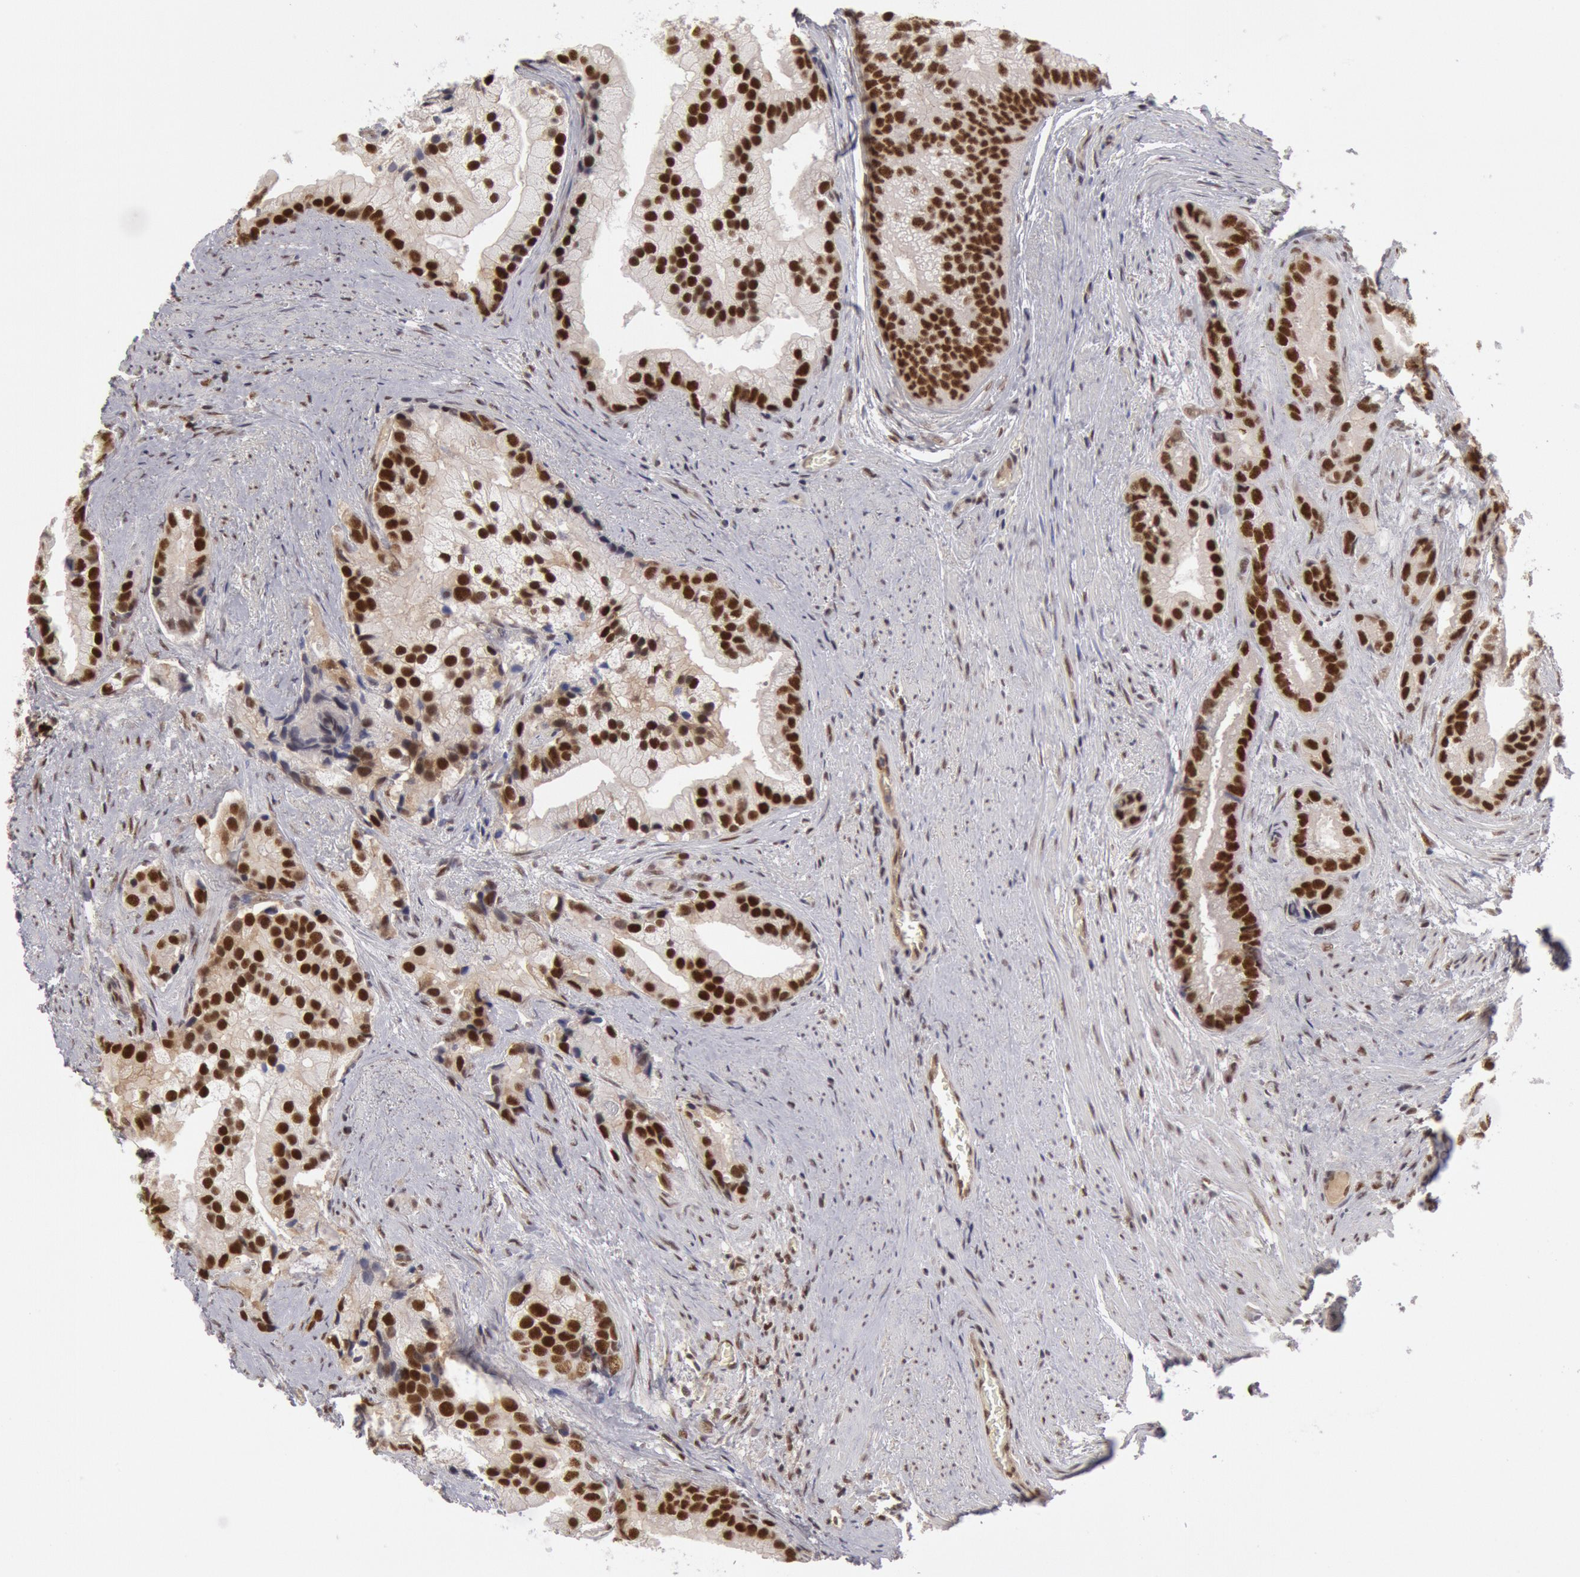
{"staining": {"intensity": "strong", "quantity": ">75%", "location": "nuclear"}, "tissue": "prostate cancer", "cell_type": "Tumor cells", "image_type": "cancer", "snomed": [{"axis": "morphology", "description": "Adenocarcinoma, Low grade"}, {"axis": "topography", "description": "Prostate"}], "caption": "Strong nuclear expression for a protein is identified in approximately >75% of tumor cells of prostate cancer using IHC.", "gene": "PPP4R3B", "patient": {"sex": "male", "age": 71}}